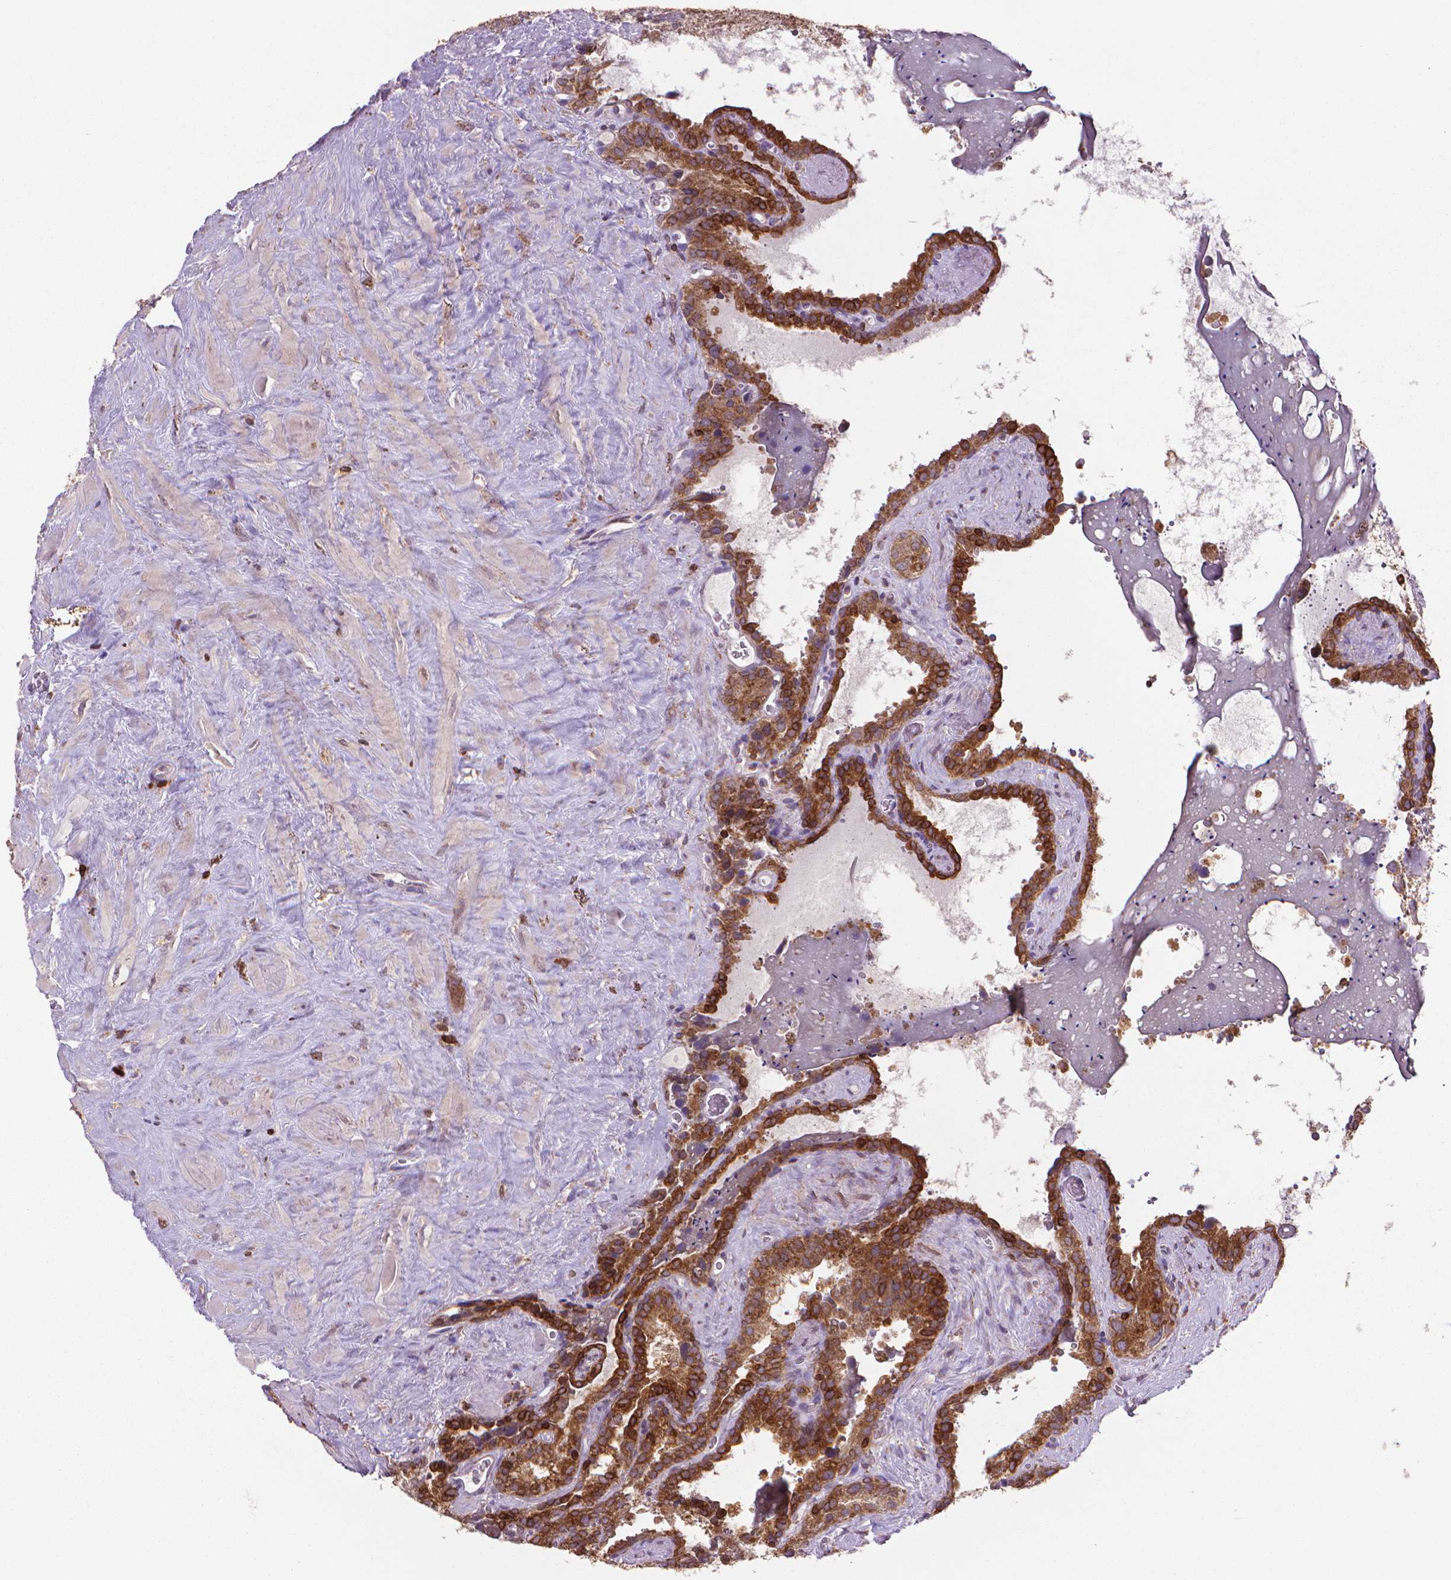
{"staining": {"intensity": "strong", "quantity": ">75%", "location": "cytoplasmic/membranous"}, "tissue": "seminal vesicle", "cell_type": "Glandular cells", "image_type": "normal", "snomed": [{"axis": "morphology", "description": "Normal tissue, NOS"}, {"axis": "topography", "description": "Prostate"}, {"axis": "topography", "description": "Seminal veicle"}], "caption": "This is a histology image of immunohistochemistry staining of unremarkable seminal vesicle, which shows strong positivity in the cytoplasmic/membranous of glandular cells.", "gene": "BCL2", "patient": {"sex": "male", "age": 71}}